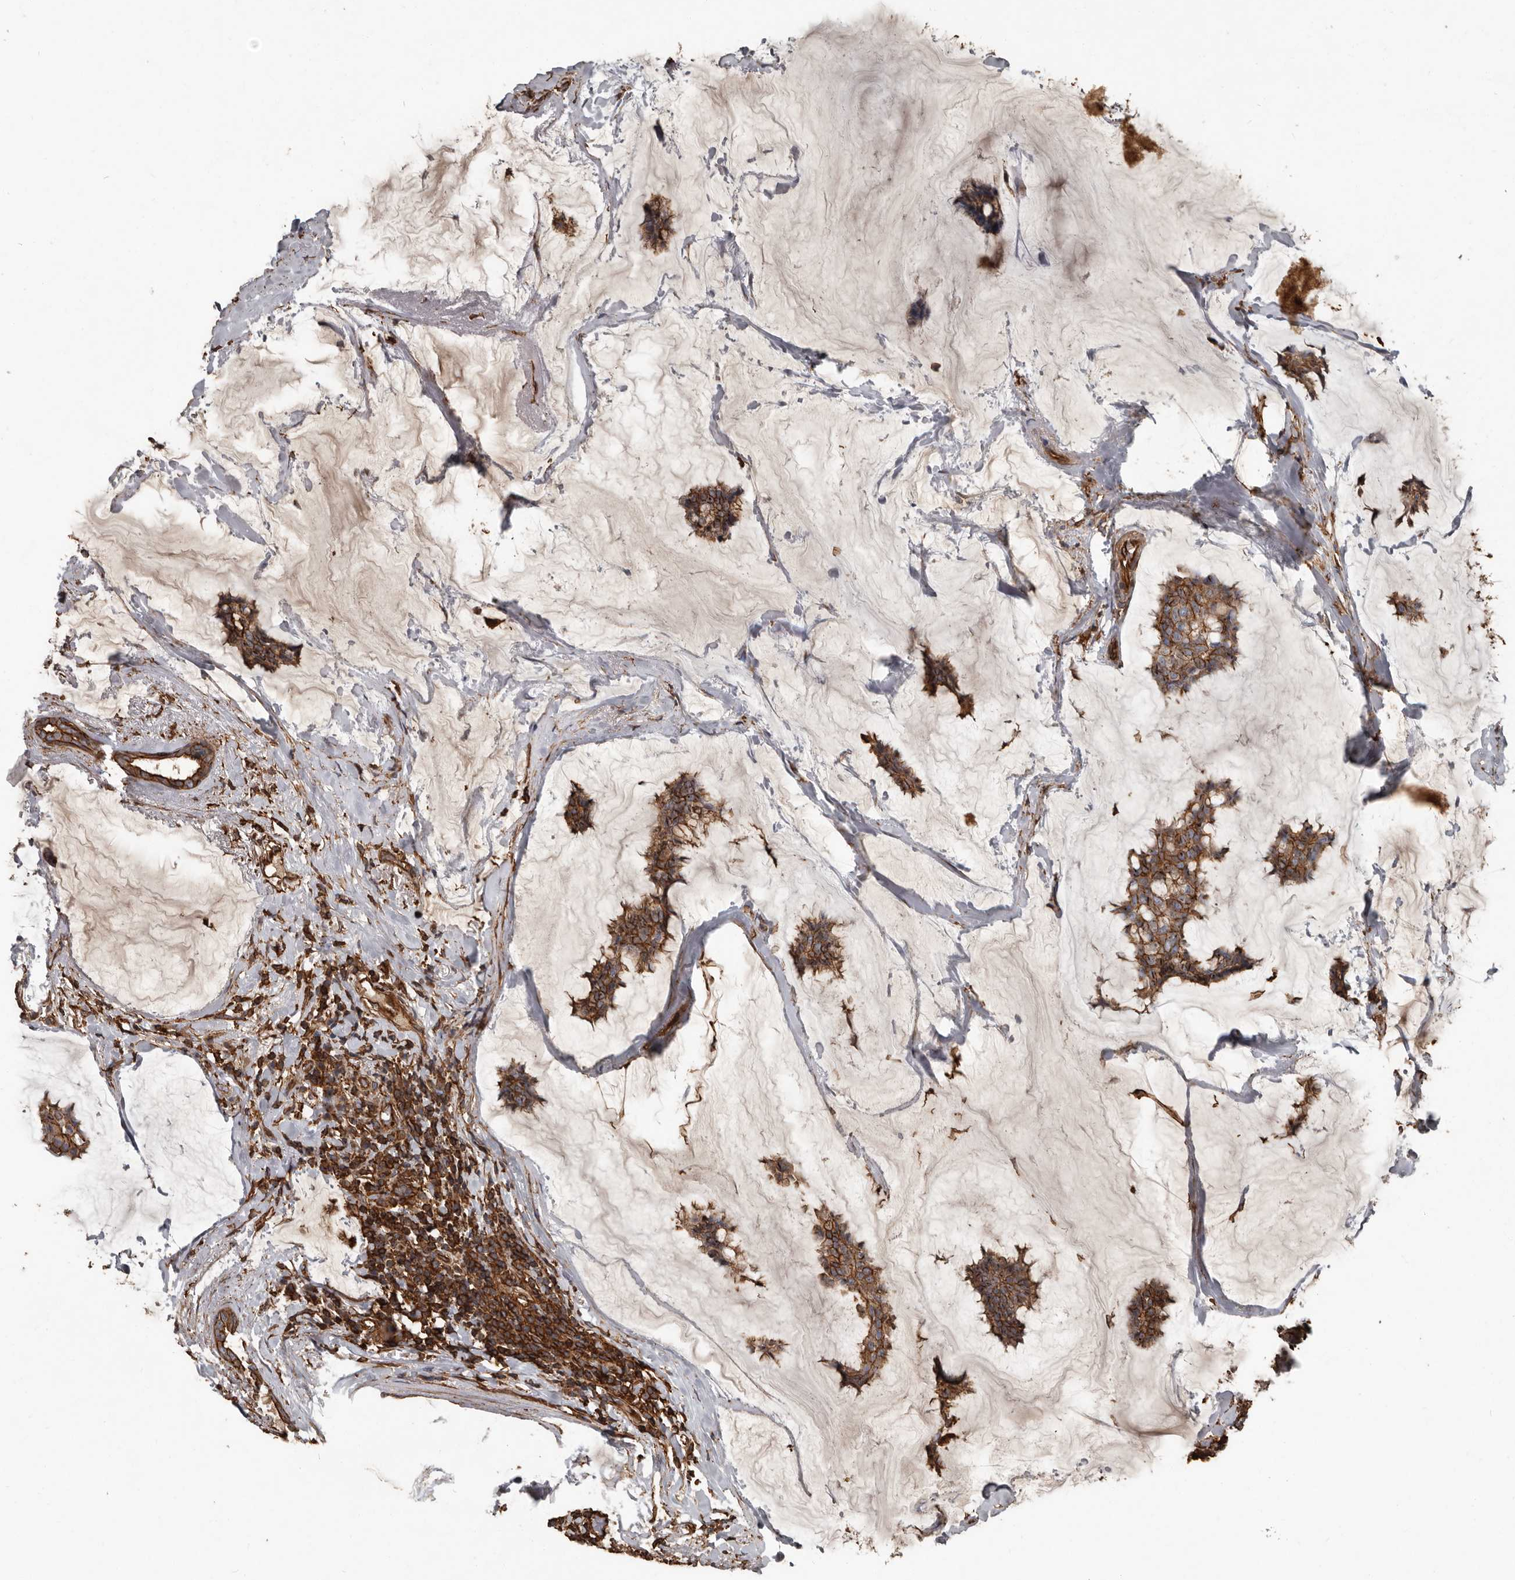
{"staining": {"intensity": "strong", "quantity": ">75%", "location": "cytoplasmic/membranous"}, "tissue": "breast cancer", "cell_type": "Tumor cells", "image_type": "cancer", "snomed": [{"axis": "morphology", "description": "Duct carcinoma"}, {"axis": "topography", "description": "Breast"}], "caption": "Protein expression analysis of human breast cancer (invasive ductal carcinoma) reveals strong cytoplasmic/membranous staining in about >75% of tumor cells.", "gene": "DENND6B", "patient": {"sex": "female", "age": 93}}